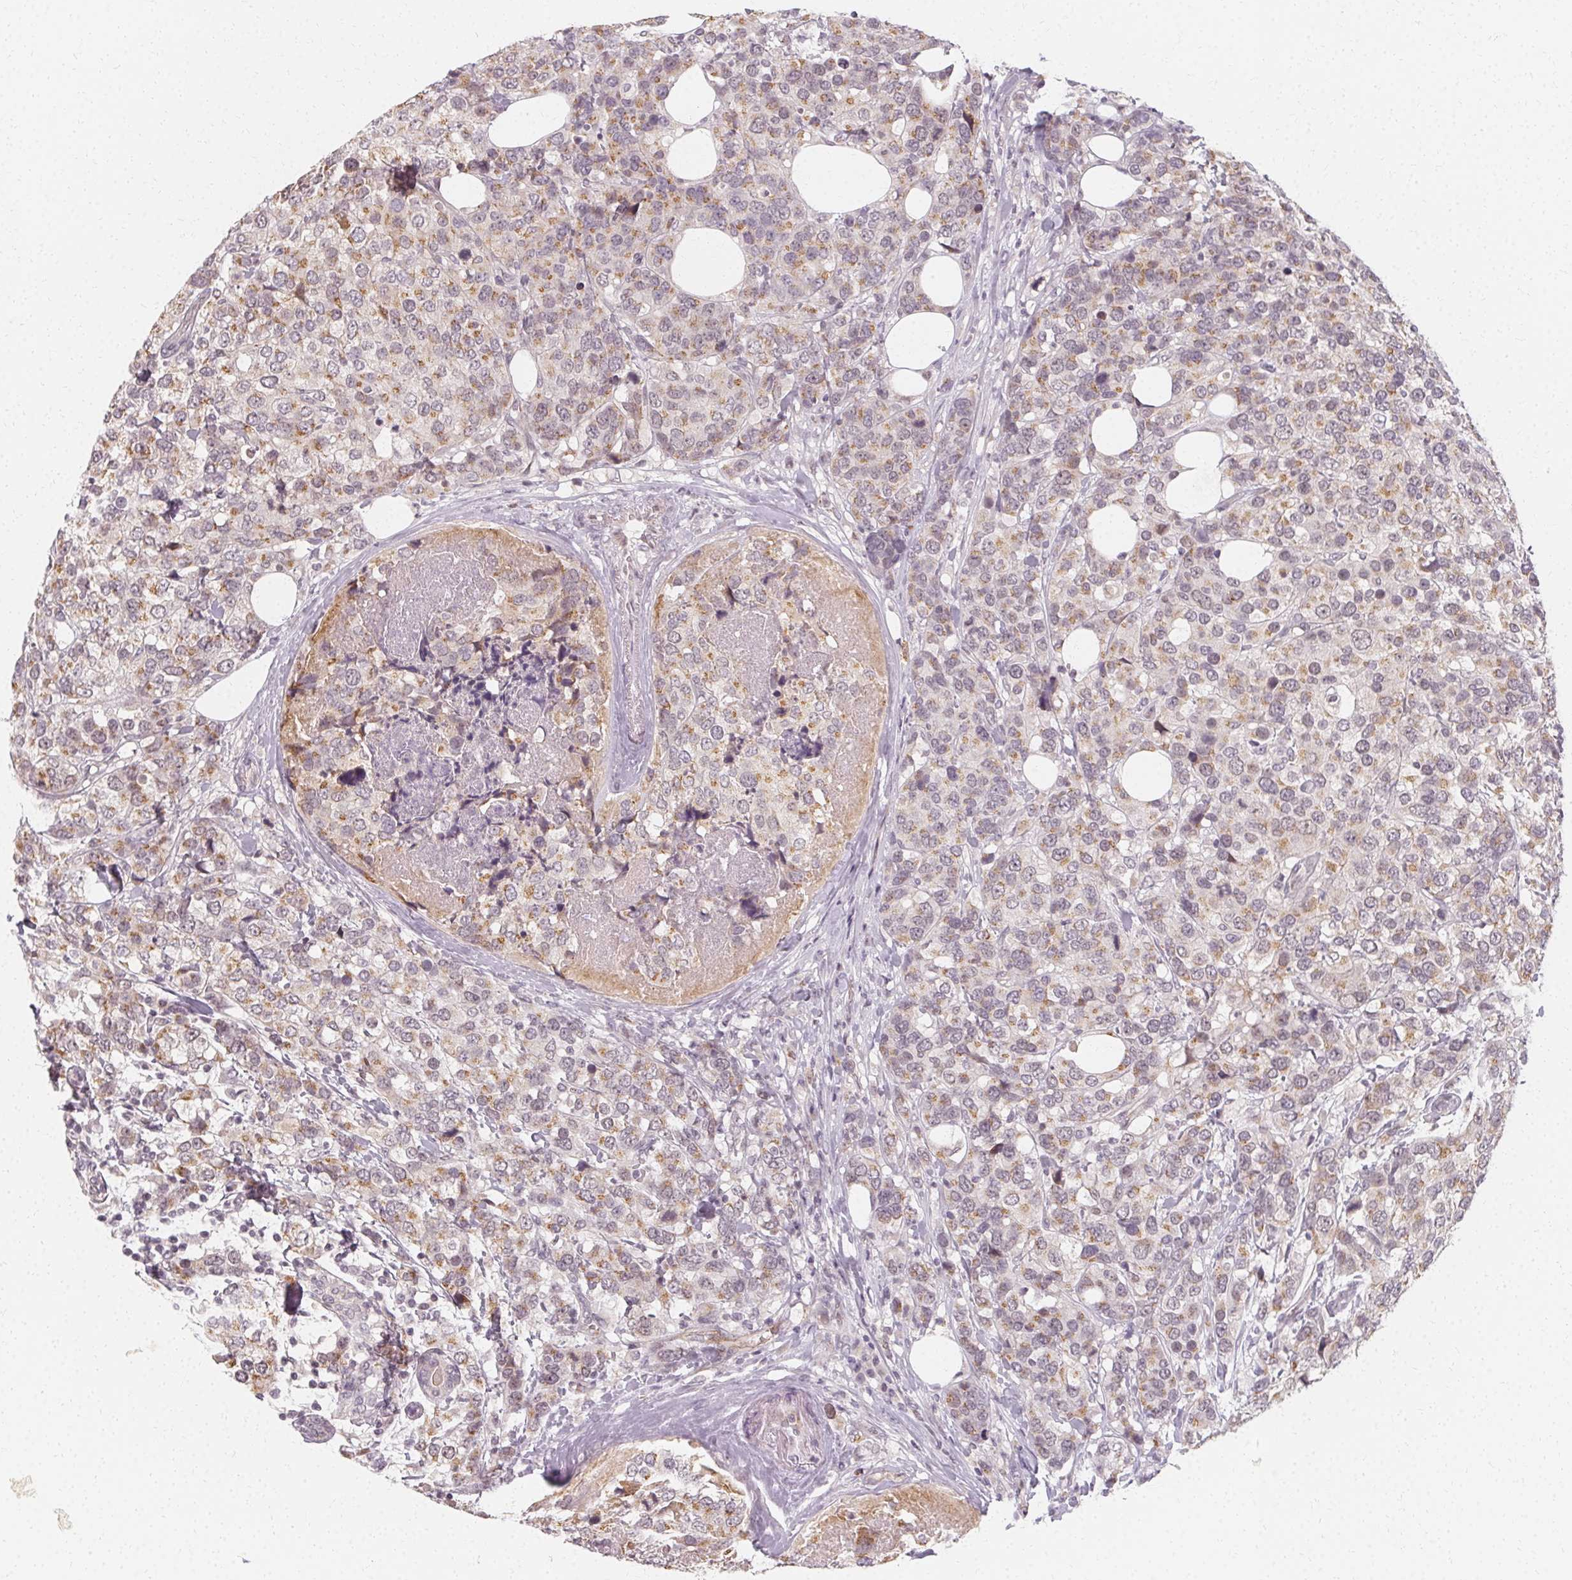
{"staining": {"intensity": "weak", "quantity": "25%-75%", "location": "cytoplasmic/membranous"}, "tissue": "breast cancer", "cell_type": "Tumor cells", "image_type": "cancer", "snomed": [{"axis": "morphology", "description": "Lobular carcinoma"}, {"axis": "topography", "description": "Breast"}], "caption": "Immunohistochemistry (IHC) histopathology image of neoplastic tissue: breast lobular carcinoma stained using immunohistochemistry demonstrates low levels of weak protein expression localized specifically in the cytoplasmic/membranous of tumor cells, appearing as a cytoplasmic/membranous brown color.", "gene": "CLCNKB", "patient": {"sex": "female", "age": 59}}